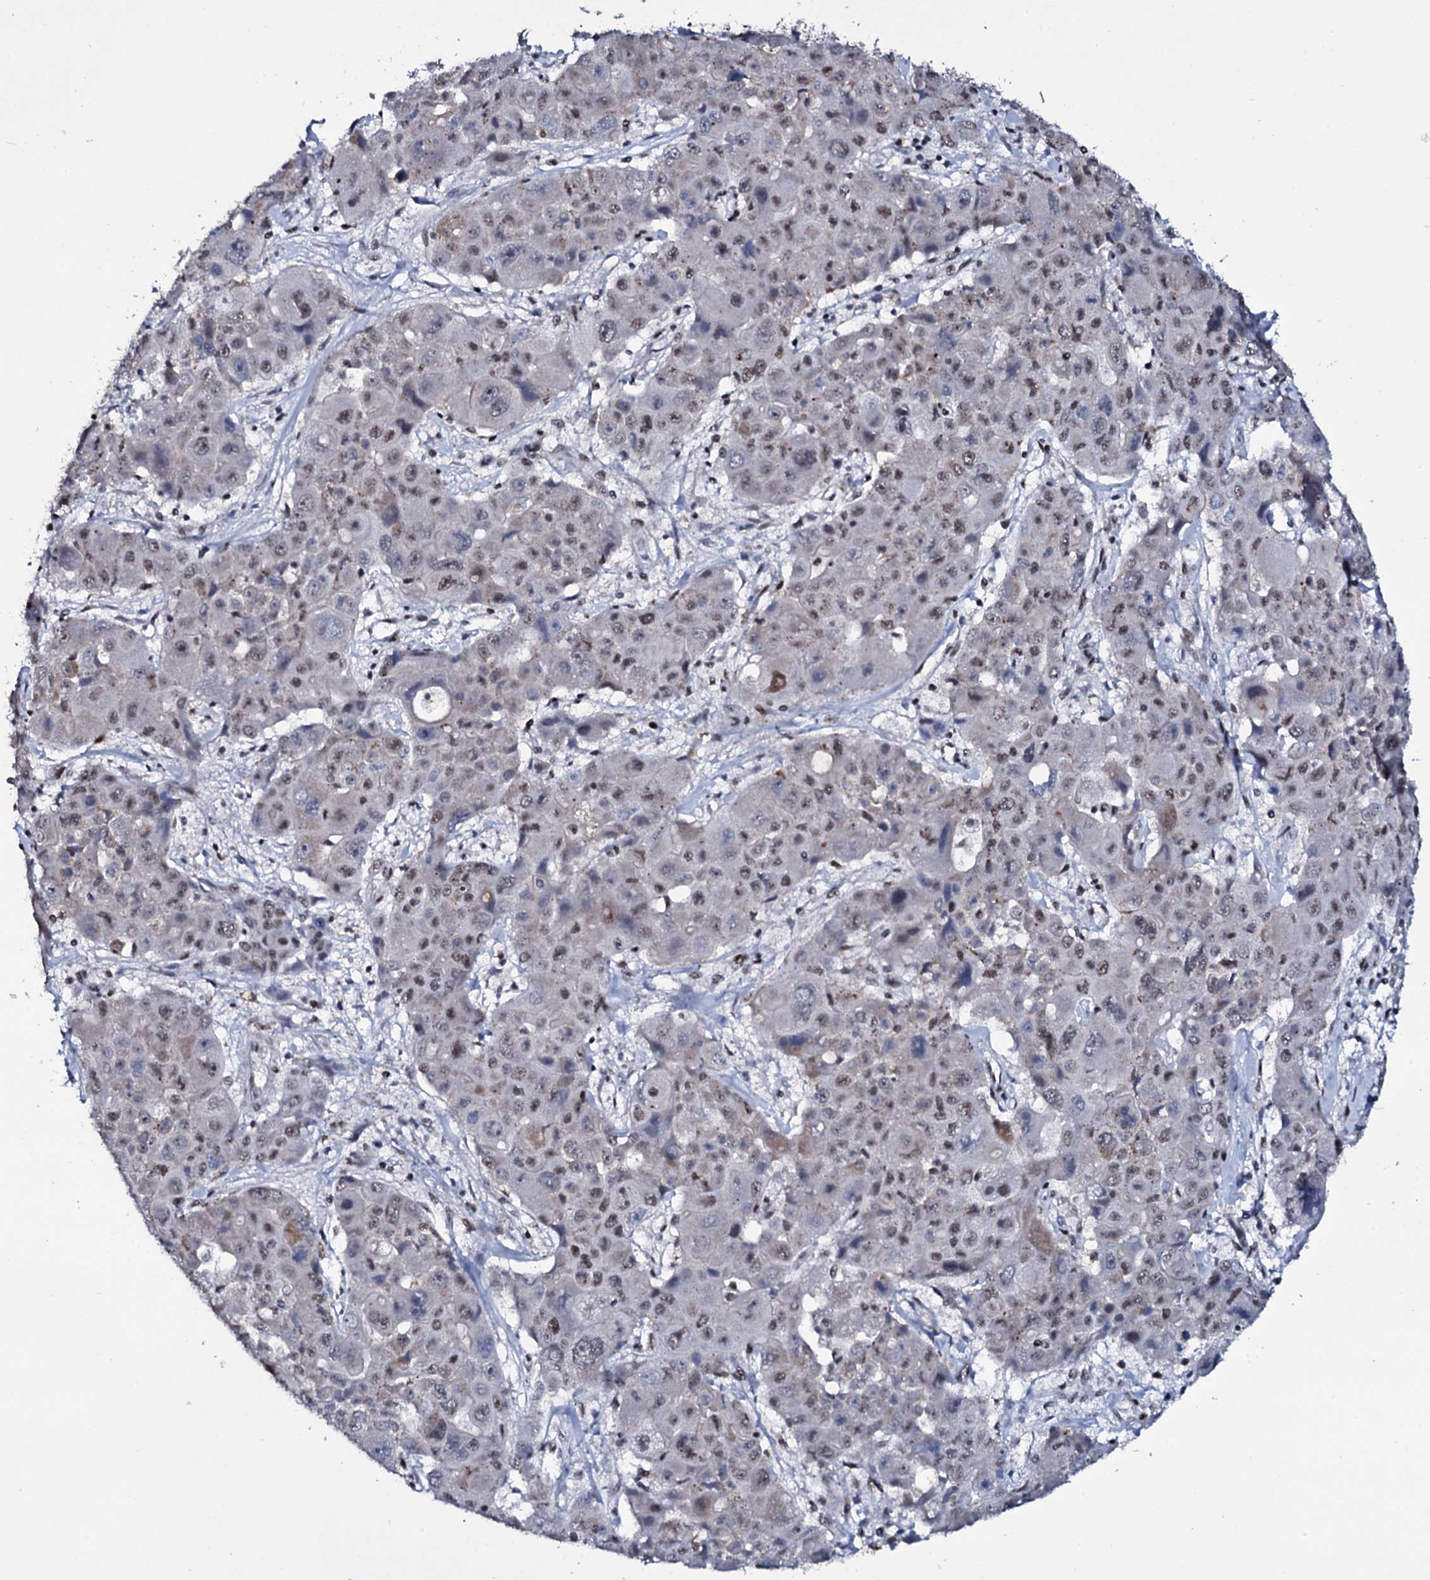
{"staining": {"intensity": "weak", "quantity": "<25%", "location": "nuclear"}, "tissue": "liver cancer", "cell_type": "Tumor cells", "image_type": "cancer", "snomed": [{"axis": "morphology", "description": "Cholangiocarcinoma"}, {"axis": "topography", "description": "Liver"}], "caption": "DAB immunohistochemical staining of human liver cholangiocarcinoma demonstrates no significant positivity in tumor cells.", "gene": "ZMIZ2", "patient": {"sex": "male", "age": 67}}